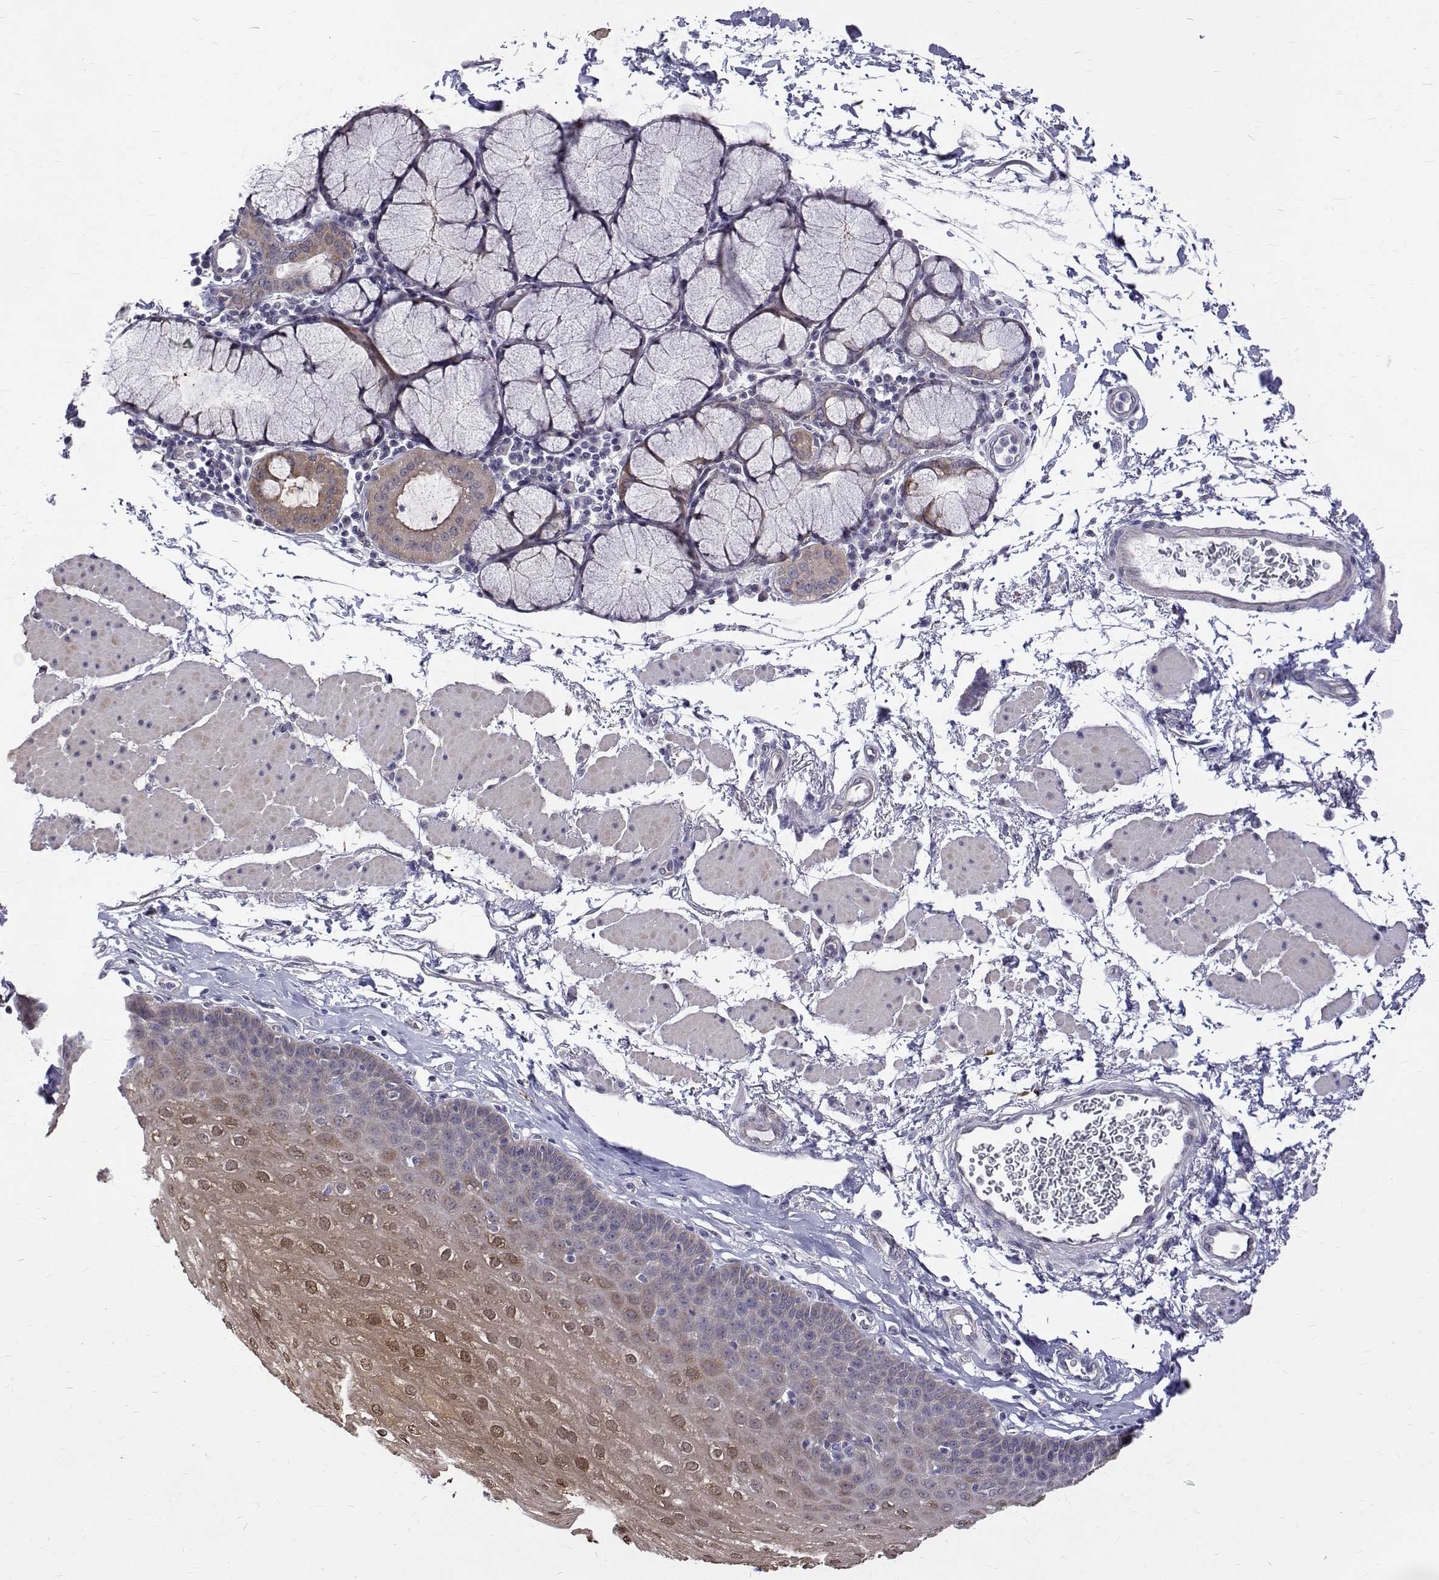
{"staining": {"intensity": "moderate", "quantity": "<25%", "location": "cytoplasmic/membranous,nuclear"}, "tissue": "esophagus", "cell_type": "Squamous epithelial cells", "image_type": "normal", "snomed": [{"axis": "morphology", "description": "Normal tissue, NOS"}, {"axis": "topography", "description": "Esophagus"}], "caption": "Protein expression analysis of normal human esophagus reveals moderate cytoplasmic/membranous,nuclear positivity in approximately <25% of squamous epithelial cells. (IHC, brightfield microscopy, high magnification).", "gene": "PADI1", "patient": {"sex": "female", "age": 81}}